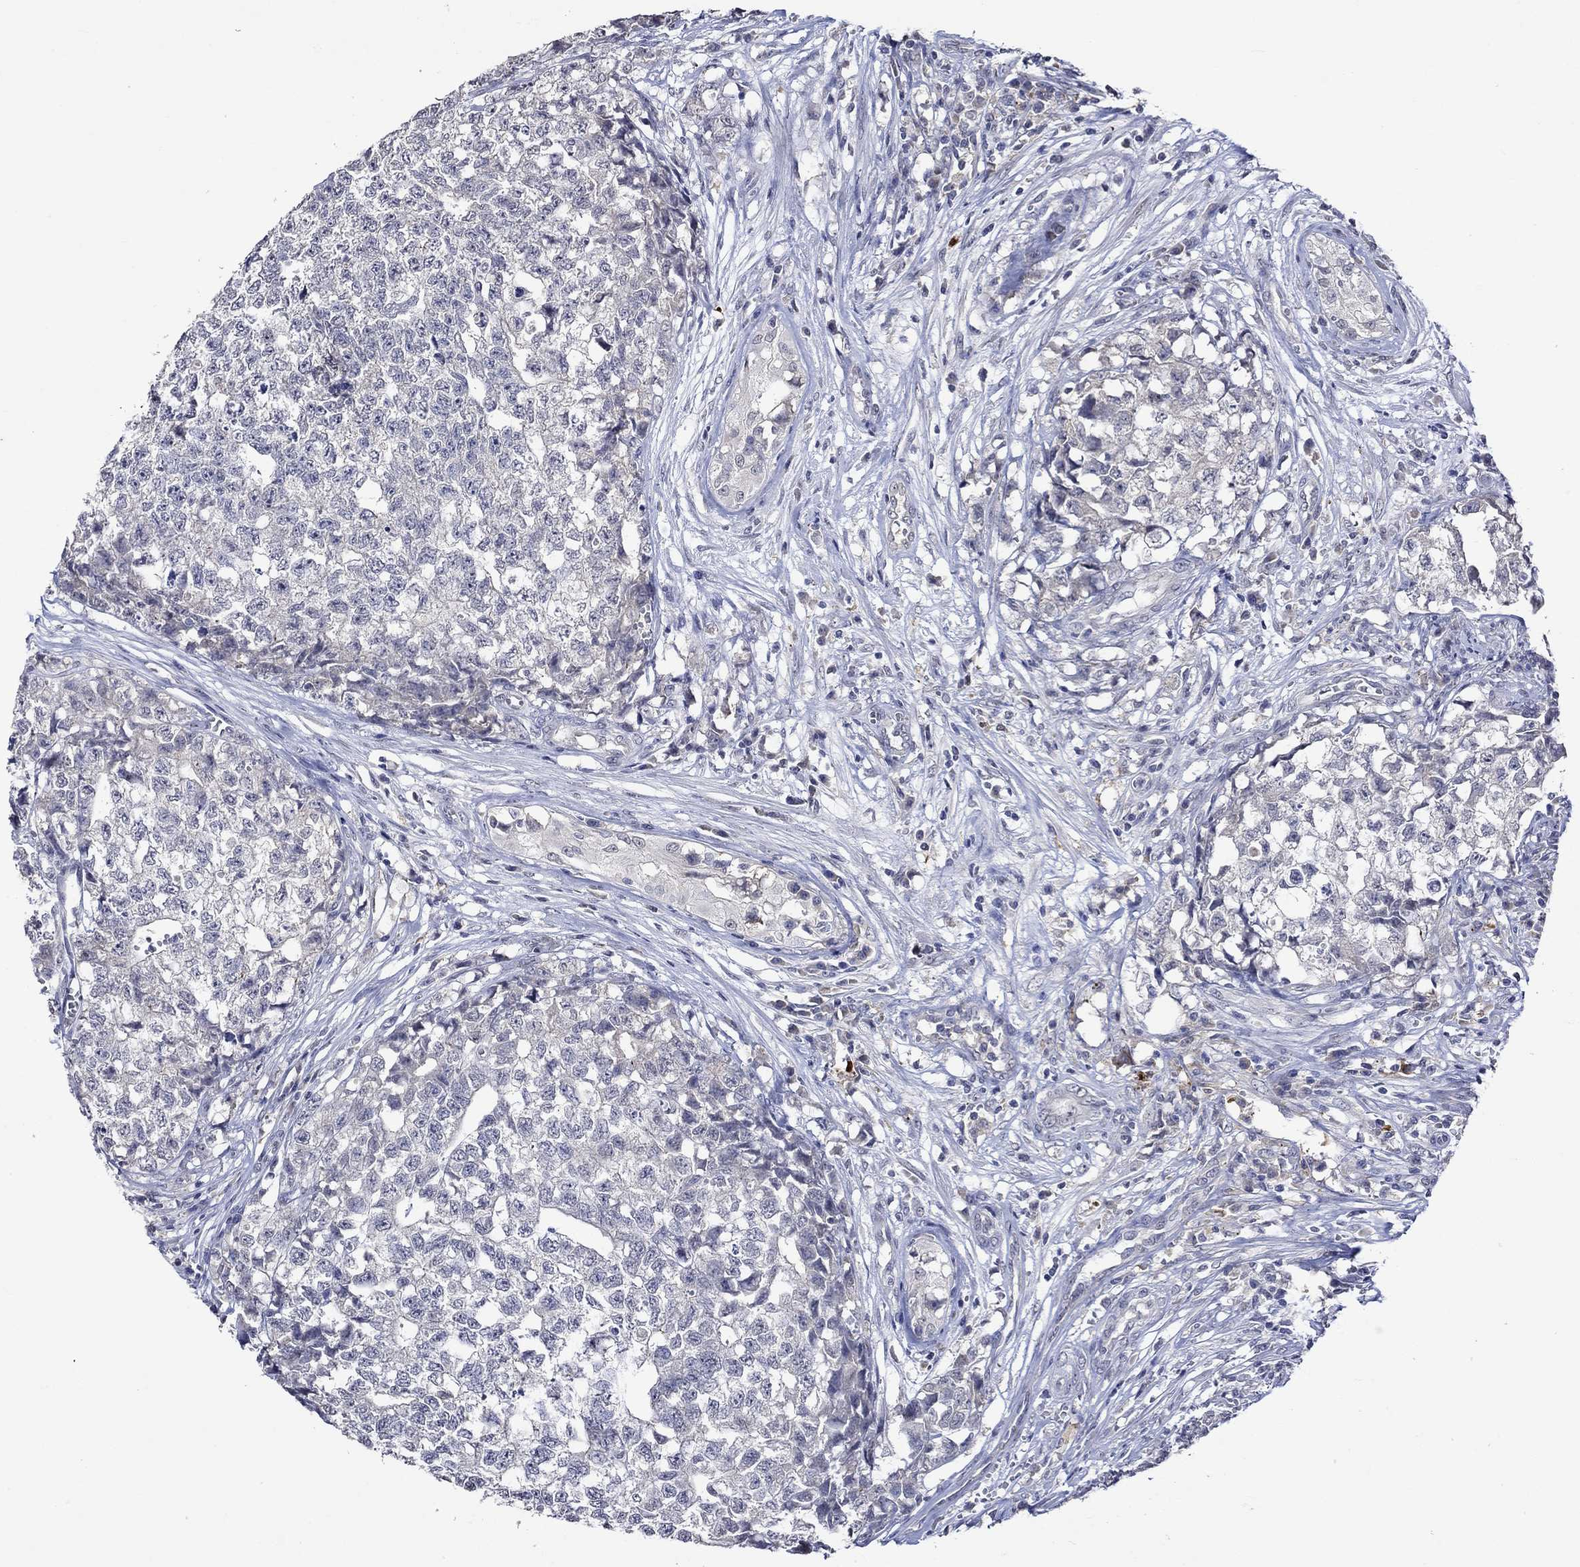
{"staining": {"intensity": "negative", "quantity": "none", "location": "none"}, "tissue": "testis cancer", "cell_type": "Tumor cells", "image_type": "cancer", "snomed": [{"axis": "morphology", "description": "Seminoma, NOS"}, {"axis": "morphology", "description": "Carcinoma, Embryonal, NOS"}, {"axis": "topography", "description": "Testis"}], "caption": "This is an immunohistochemistry micrograph of testis cancer (embryonal carcinoma). There is no staining in tumor cells.", "gene": "DDX3Y", "patient": {"sex": "male", "age": 22}}